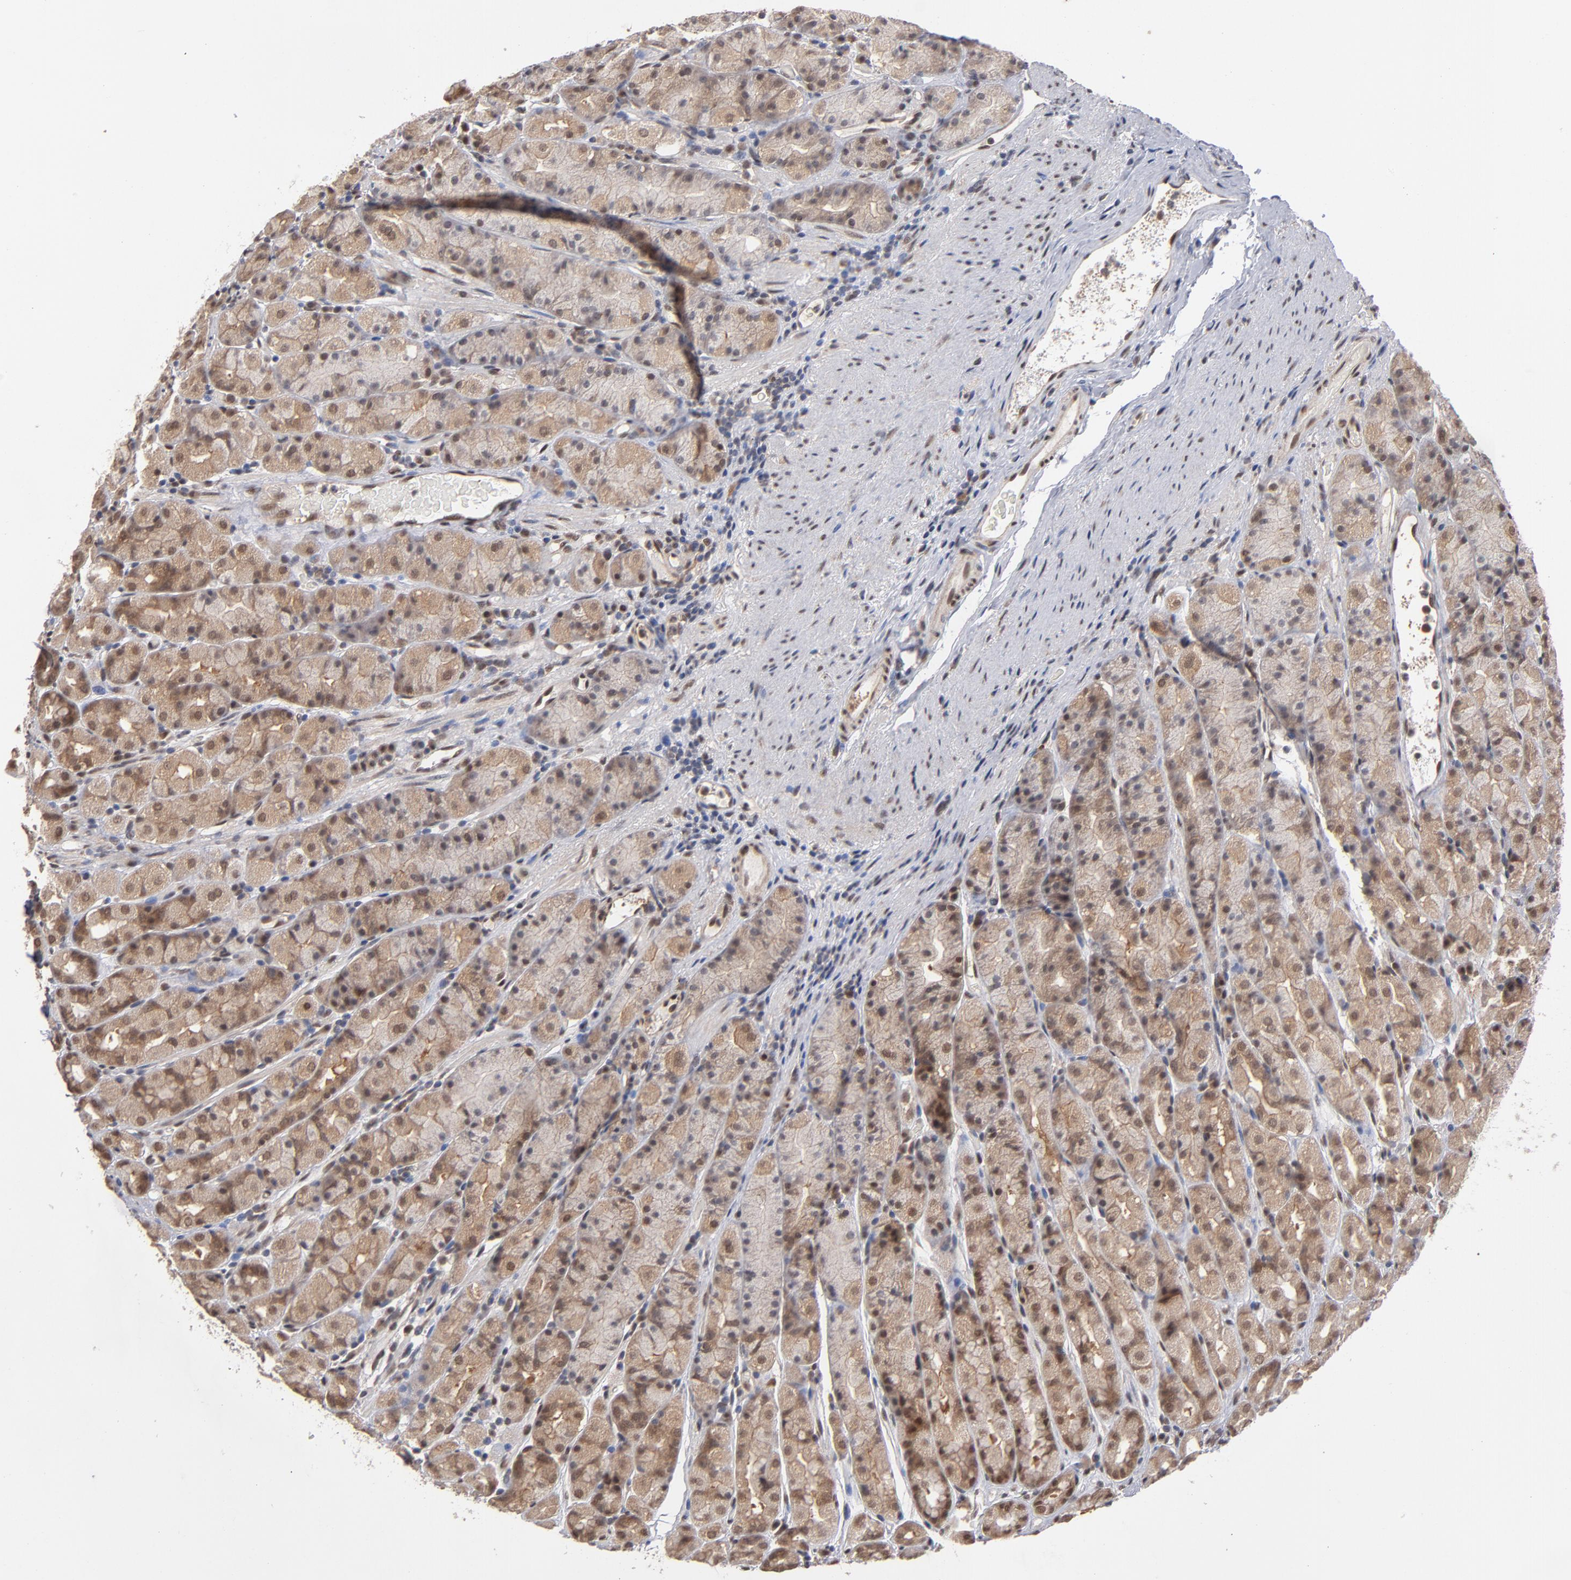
{"staining": {"intensity": "moderate", "quantity": ">75%", "location": "cytoplasmic/membranous,nuclear"}, "tissue": "stomach", "cell_type": "Glandular cells", "image_type": "normal", "snomed": [{"axis": "morphology", "description": "Normal tissue, NOS"}, {"axis": "topography", "description": "Stomach, upper"}], "caption": "An IHC histopathology image of unremarkable tissue is shown. Protein staining in brown labels moderate cytoplasmic/membranous,nuclear positivity in stomach within glandular cells.", "gene": "HUWE1", "patient": {"sex": "male", "age": 68}}